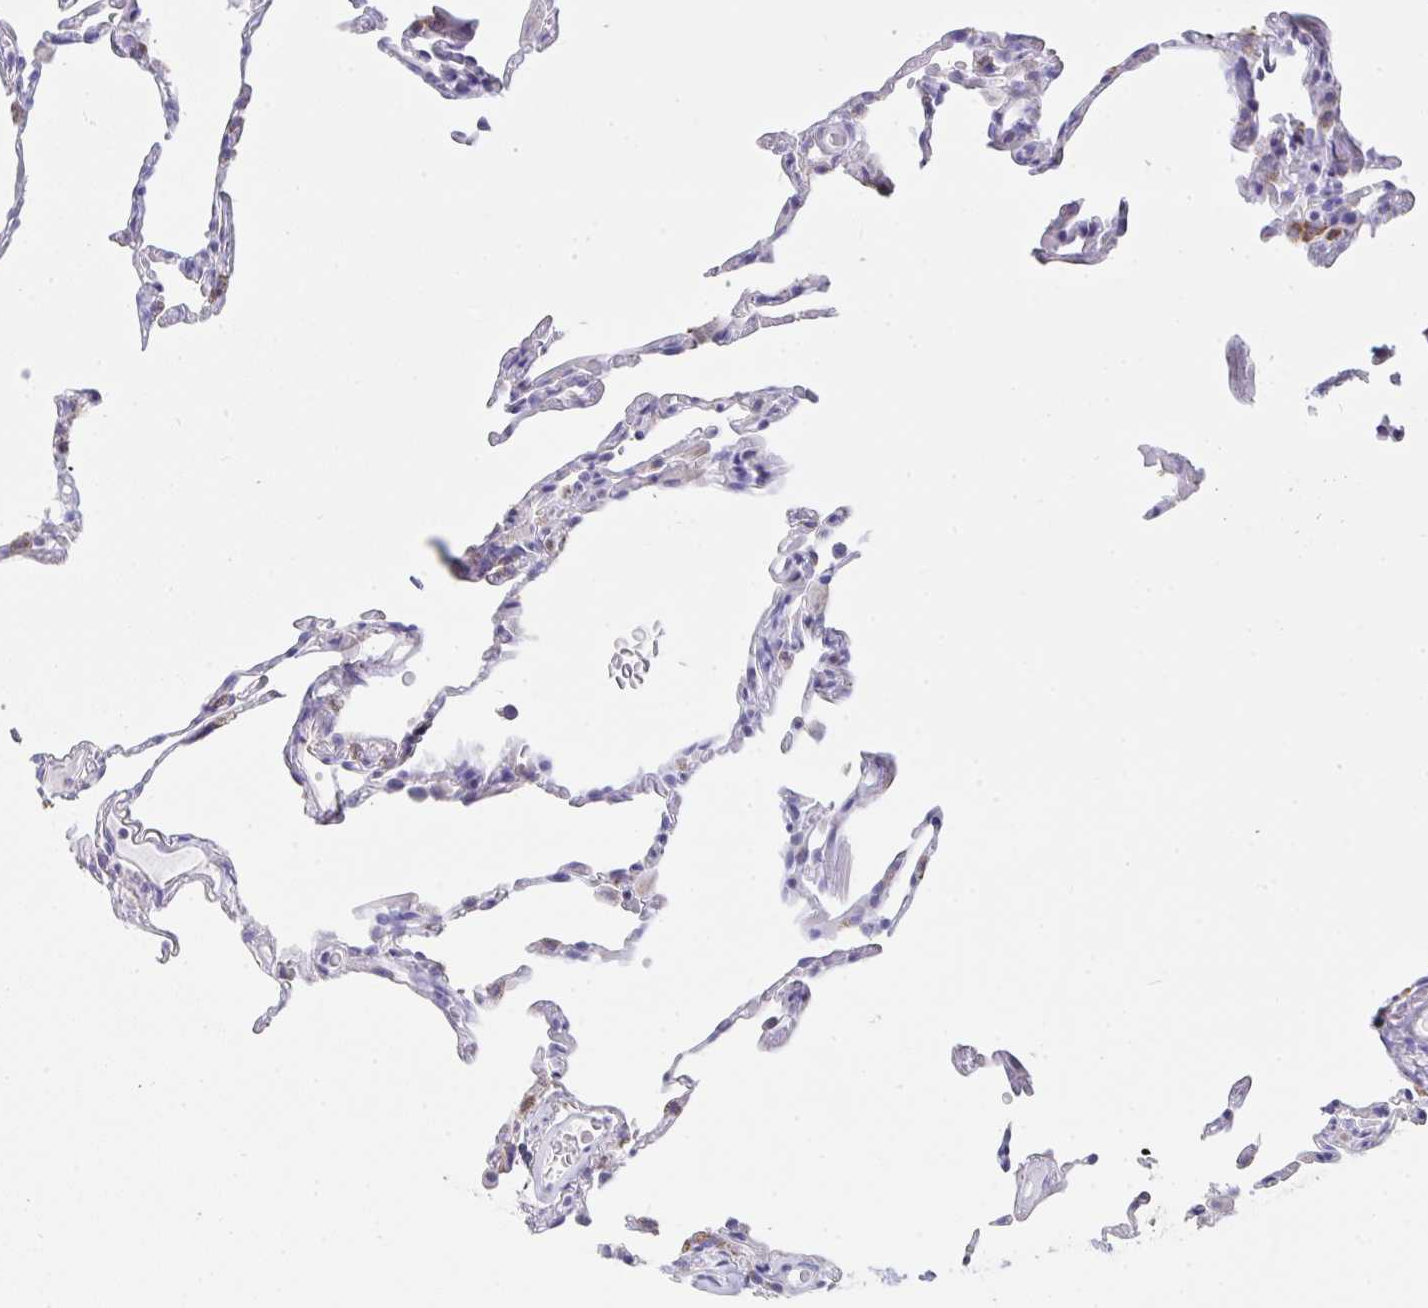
{"staining": {"intensity": "negative", "quantity": "none", "location": "none"}, "tissue": "lung", "cell_type": "Alveolar cells", "image_type": "normal", "snomed": [{"axis": "morphology", "description": "Normal tissue, NOS"}, {"axis": "topography", "description": "Lung"}], "caption": "High magnification brightfield microscopy of normal lung stained with DAB (brown) and counterstained with hematoxylin (blue): alveolar cells show no significant staining. (Stains: DAB (3,3'-diaminobenzidine) immunohistochemistry (IHC) with hematoxylin counter stain, Microscopy: brightfield microscopy at high magnification).", "gene": "AIFM1", "patient": {"sex": "female", "age": 57}}